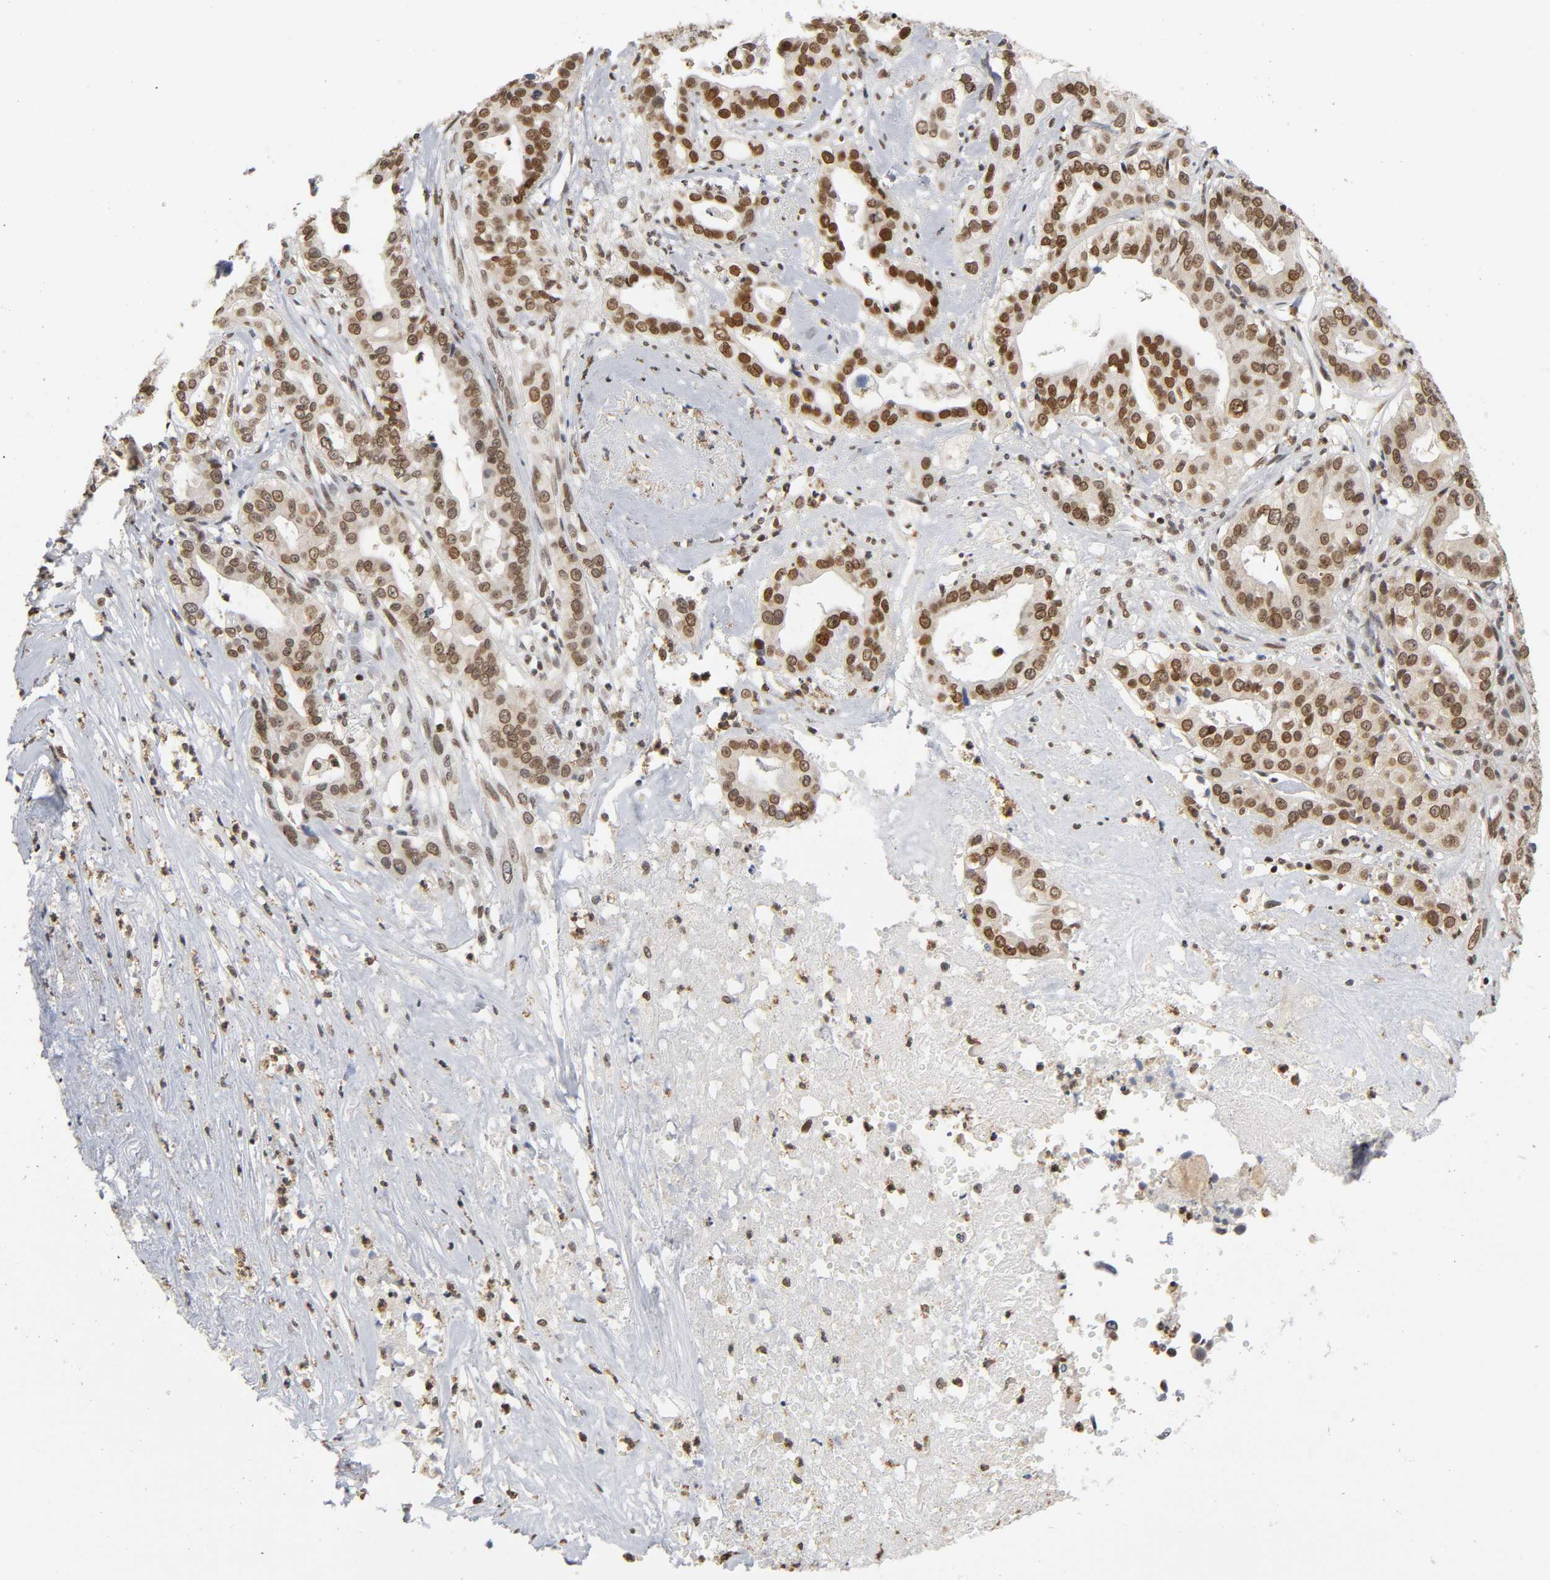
{"staining": {"intensity": "strong", "quantity": ">75%", "location": "nuclear"}, "tissue": "liver cancer", "cell_type": "Tumor cells", "image_type": "cancer", "snomed": [{"axis": "morphology", "description": "Cholangiocarcinoma"}, {"axis": "topography", "description": "Liver"}], "caption": "Liver cholangiocarcinoma stained with DAB (3,3'-diaminobenzidine) immunohistochemistry demonstrates high levels of strong nuclear staining in approximately >75% of tumor cells.", "gene": "SUMO1", "patient": {"sex": "female", "age": 61}}